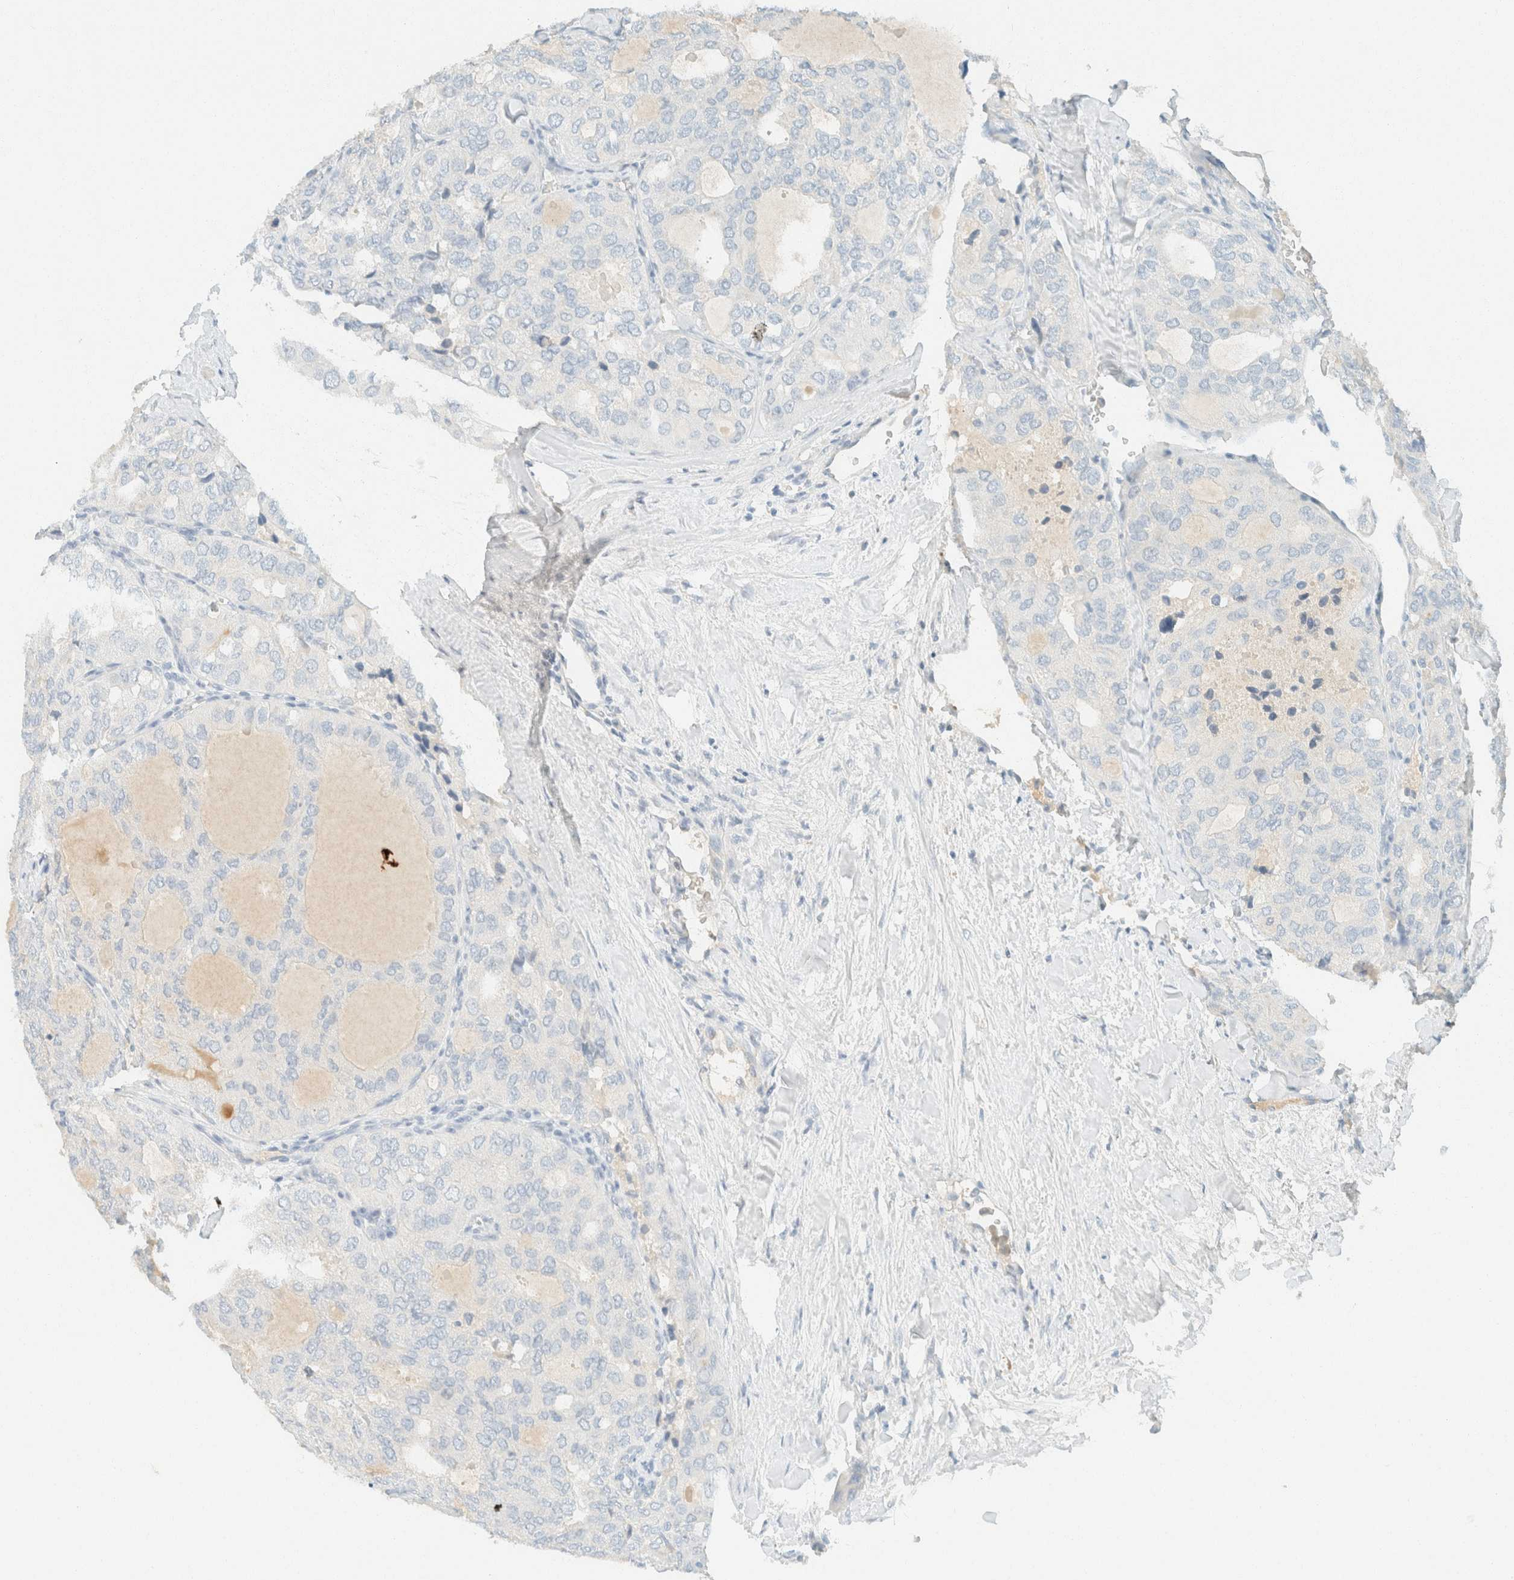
{"staining": {"intensity": "negative", "quantity": "none", "location": "none"}, "tissue": "thyroid cancer", "cell_type": "Tumor cells", "image_type": "cancer", "snomed": [{"axis": "morphology", "description": "Follicular adenoma carcinoma, NOS"}, {"axis": "topography", "description": "Thyroid gland"}], "caption": "The micrograph reveals no staining of tumor cells in thyroid cancer (follicular adenoma carcinoma). (Stains: DAB IHC with hematoxylin counter stain, Microscopy: brightfield microscopy at high magnification).", "gene": "GPA33", "patient": {"sex": "male", "age": 75}}